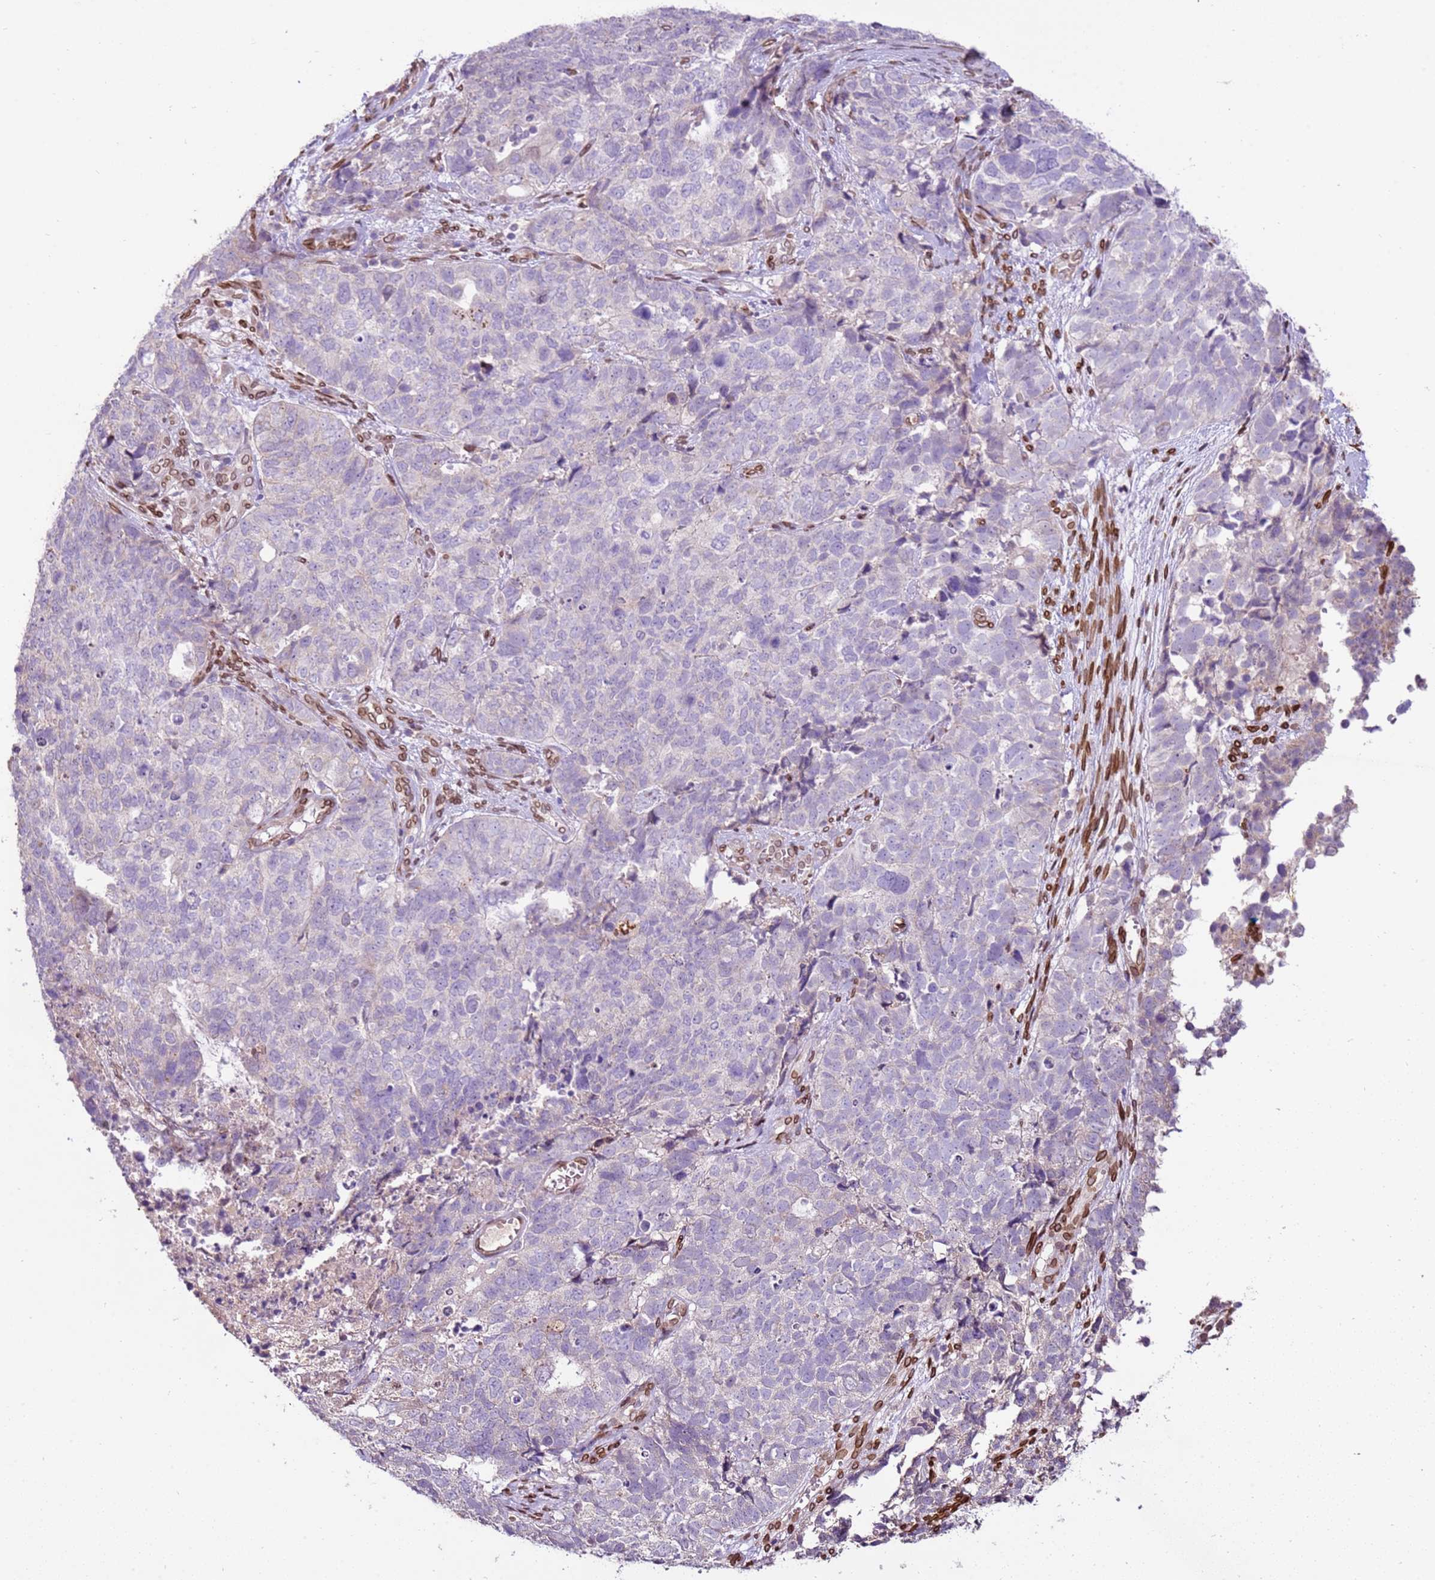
{"staining": {"intensity": "negative", "quantity": "none", "location": "none"}, "tissue": "cervical cancer", "cell_type": "Tumor cells", "image_type": "cancer", "snomed": [{"axis": "morphology", "description": "Squamous cell carcinoma, NOS"}, {"axis": "topography", "description": "Cervix"}], "caption": "DAB immunohistochemical staining of squamous cell carcinoma (cervical) demonstrates no significant staining in tumor cells.", "gene": "TMEM47", "patient": {"sex": "female", "age": 63}}